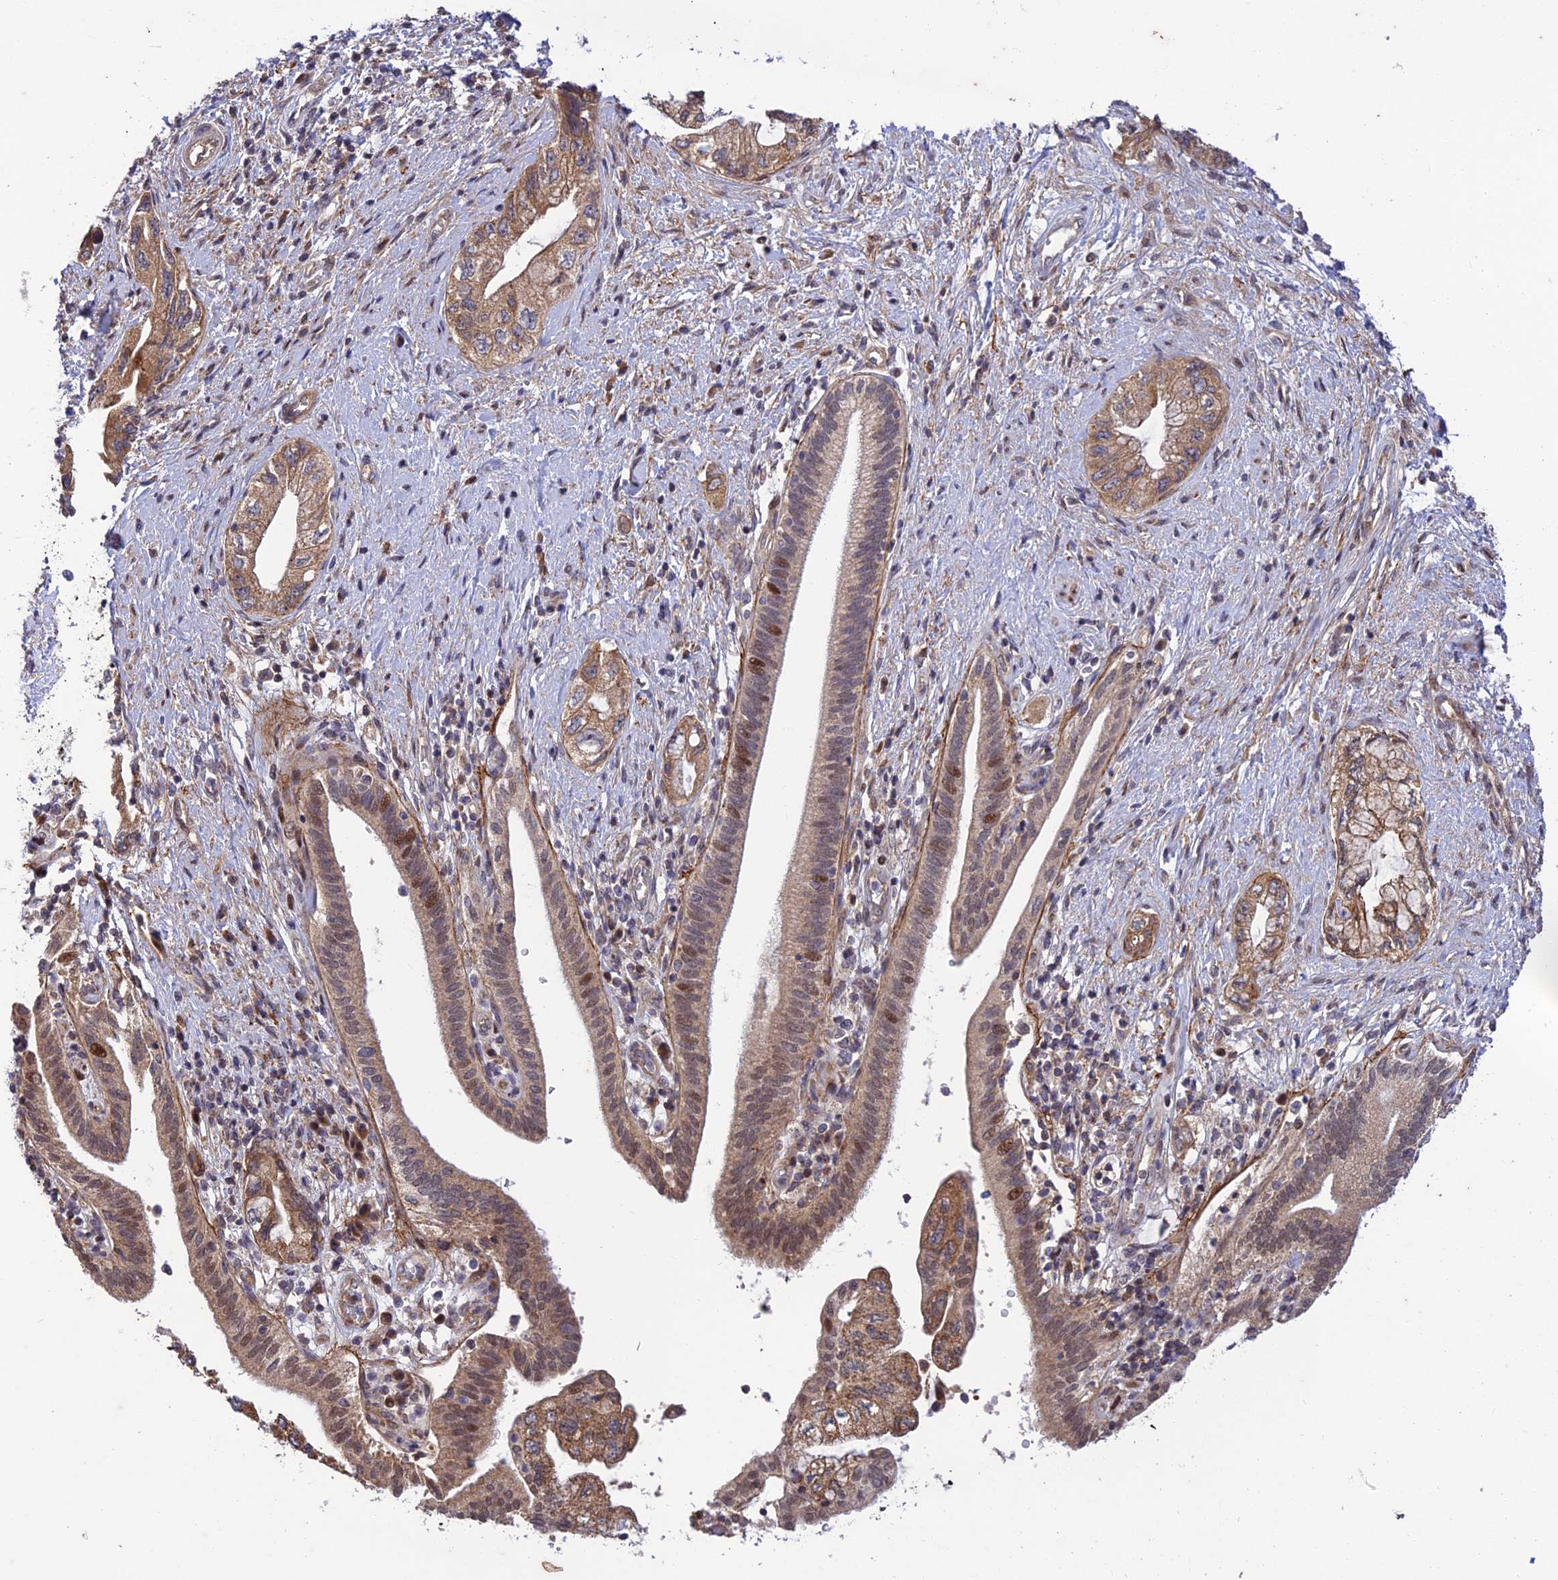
{"staining": {"intensity": "moderate", "quantity": "25%-75%", "location": "cytoplasmic/membranous,nuclear"}, "tissue": "pancreatic cancer", "cell_type": "Tumor cells", "image_type": "cancer", "snomed": [{"axis": "morphology", "description": "Adenocarcinoma, NOS"}, {"axis": "topography", "description": "Pancreas"}], "caption": "Moderate cytoplasmic/membranous and nuclear protein staining is present in about 25%-75% of tumor cells in pancreatic cancer (adenocarcinoma).", "gene": "PLEKHG2", "patient": {"sex": "female", "age": 73}}